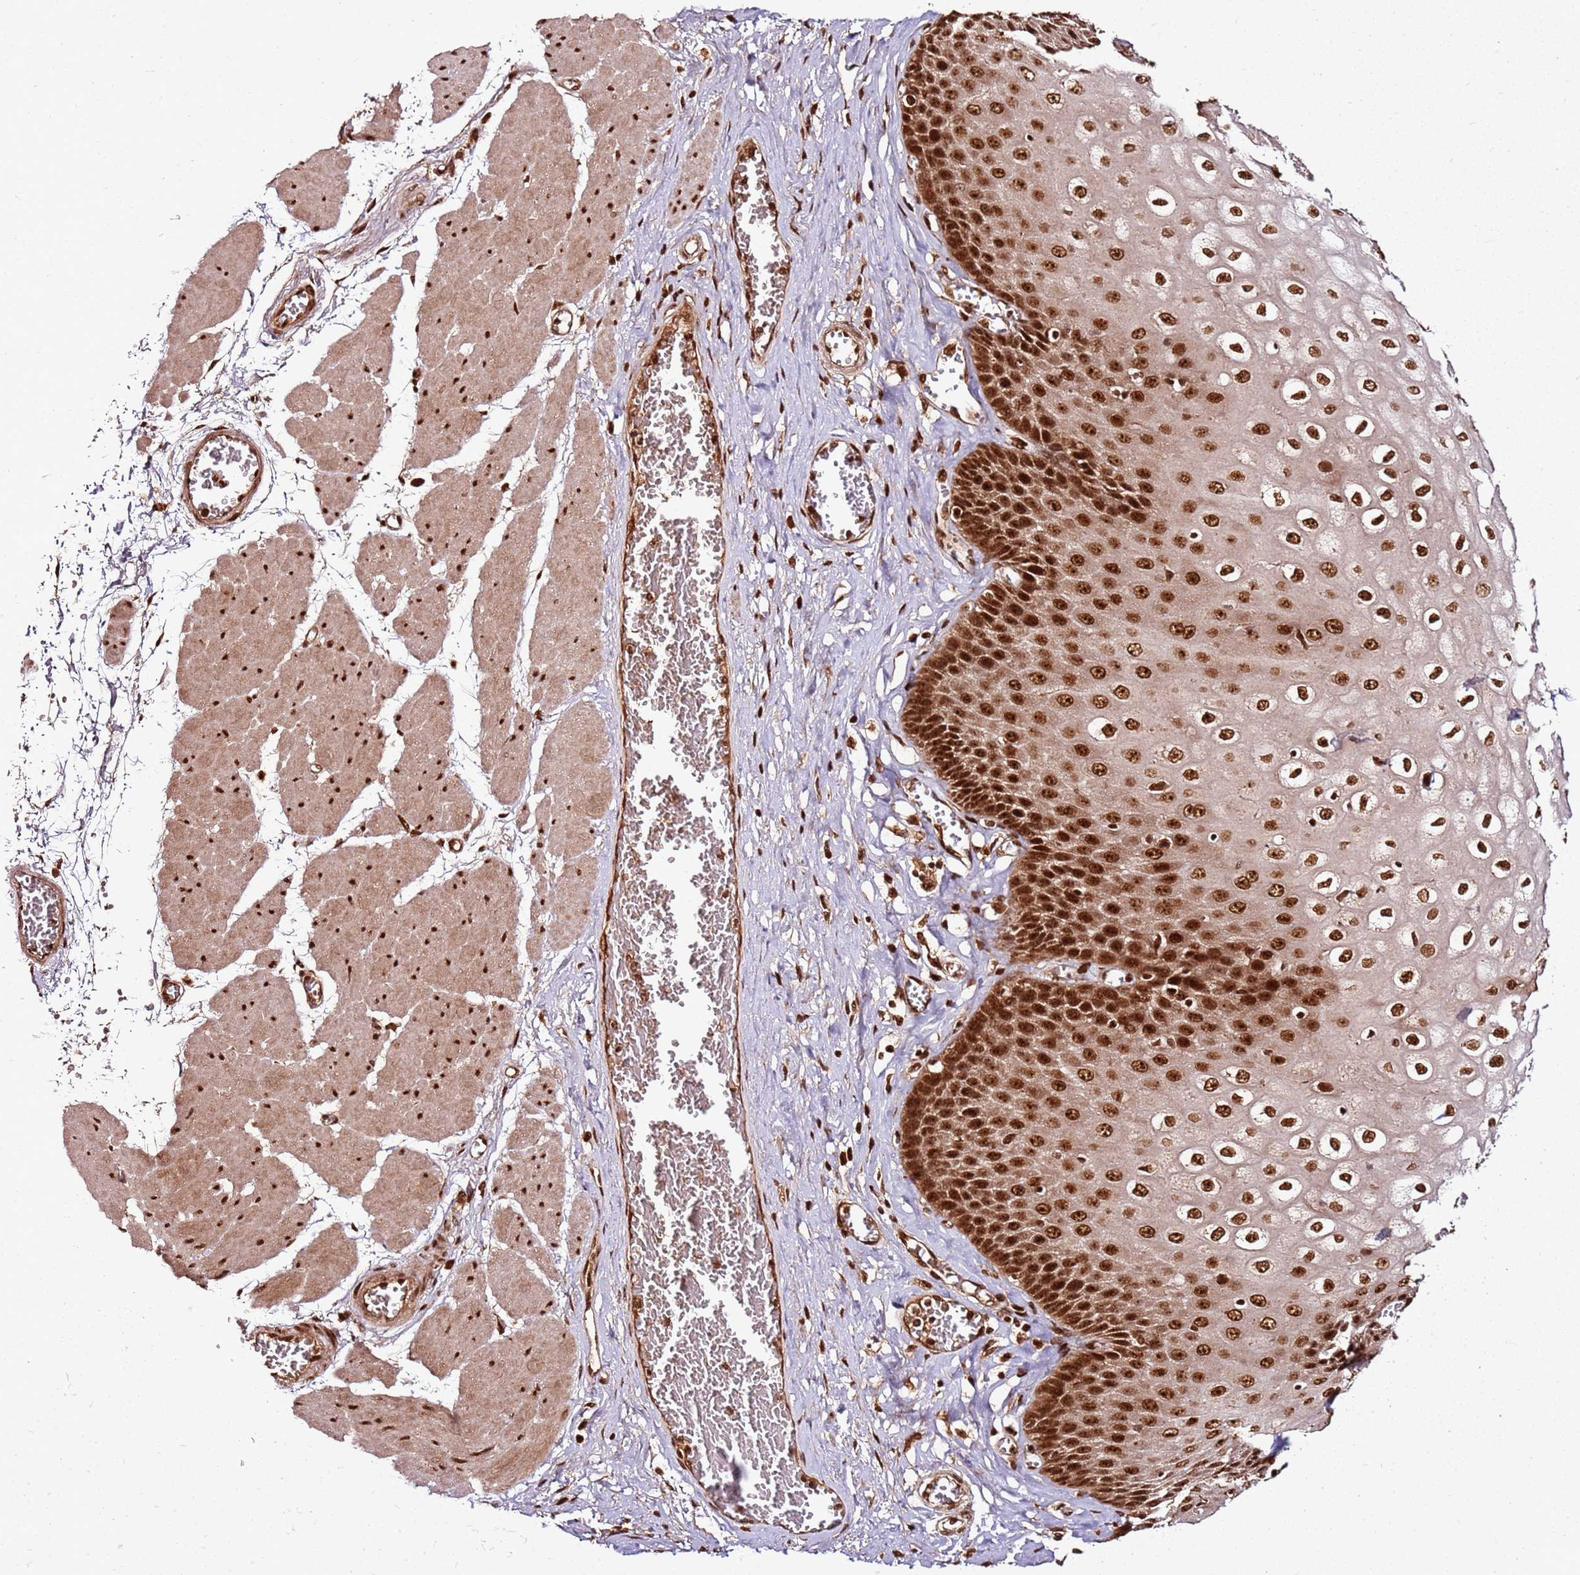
{"staining": {"intensity": "strong", "quantity": ">75%", "location": "nuclear"}, "tissue": "esophagus", "cell_type": "Squamous epithelial cells", "image_type": "normal", "snomed": [{"axis": "morphology", "description": "Normal tissue, NOS"}, {"axis": "topography", "description": "Esophagus"}], "caption": "An immunohistochemistry (IHC) photomicrograph of benign tissue is shown. Protein staining in brown shows strong nuclear positivity in esophagus within squamous epithelial cells.", "gene": "XRN2", "patient": {"sex": "male", "age": 60}}